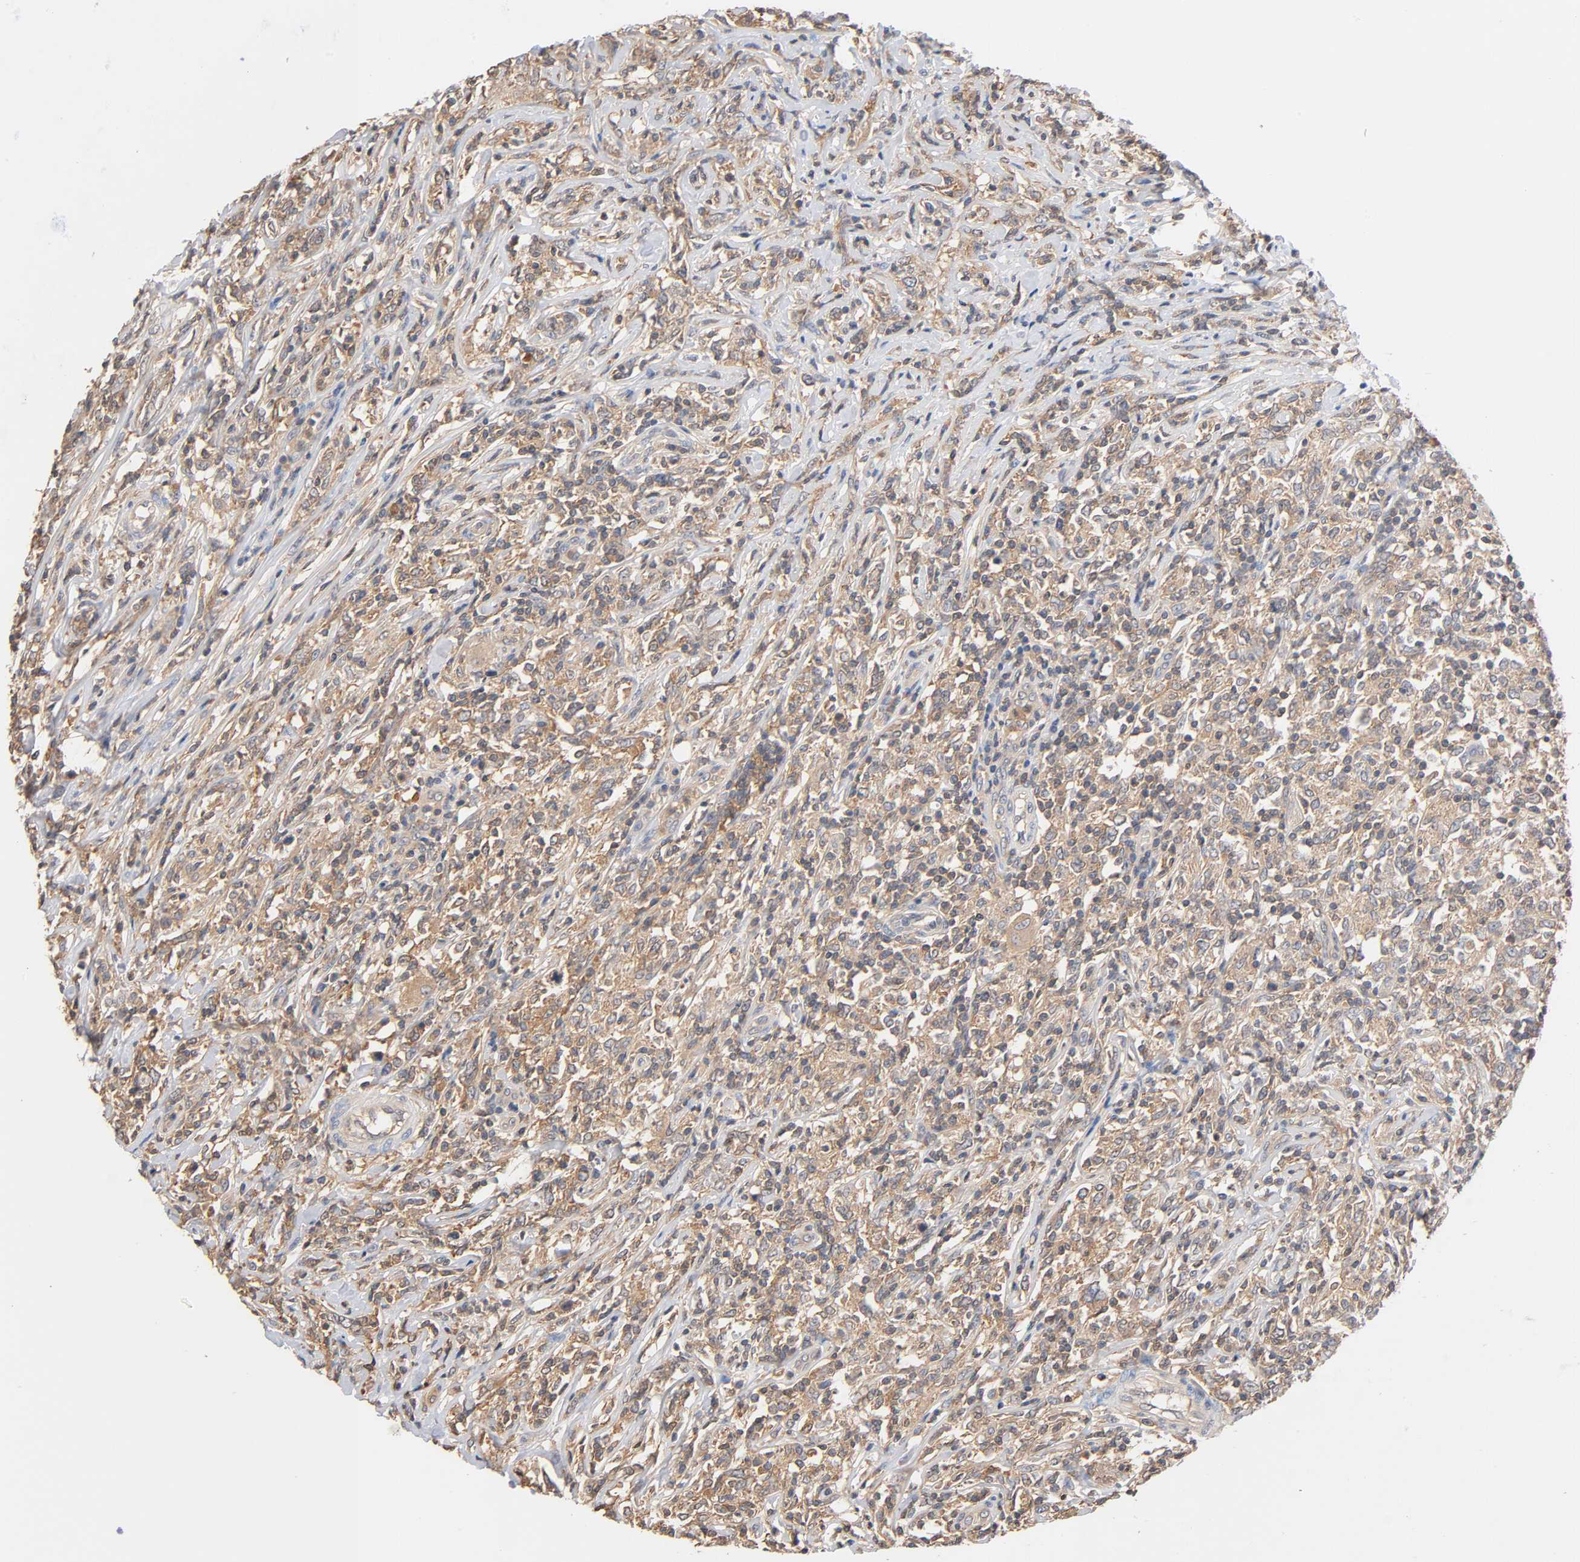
{"staining": {"intensity": "weak", "quantity": ">75%", "location": "cytoplasmic/membranous"}, "tissue": "lymphoma", "cell_type": "Tumor cells", "image_type": "cancer", "snomed": [{"axis": "morphology", "description": "Malignant lymphoma, non-Hodgkin's type, High grade"}, {"axis": "topography", "description": "Lymph node"}], "caption": "Lymphoma stained with IHC shows weak cytoplasmic/membranous expression in about >75% of tumor cells.", "gene": "ALDOA", "patient": {"sex": "female", "age": 84}}